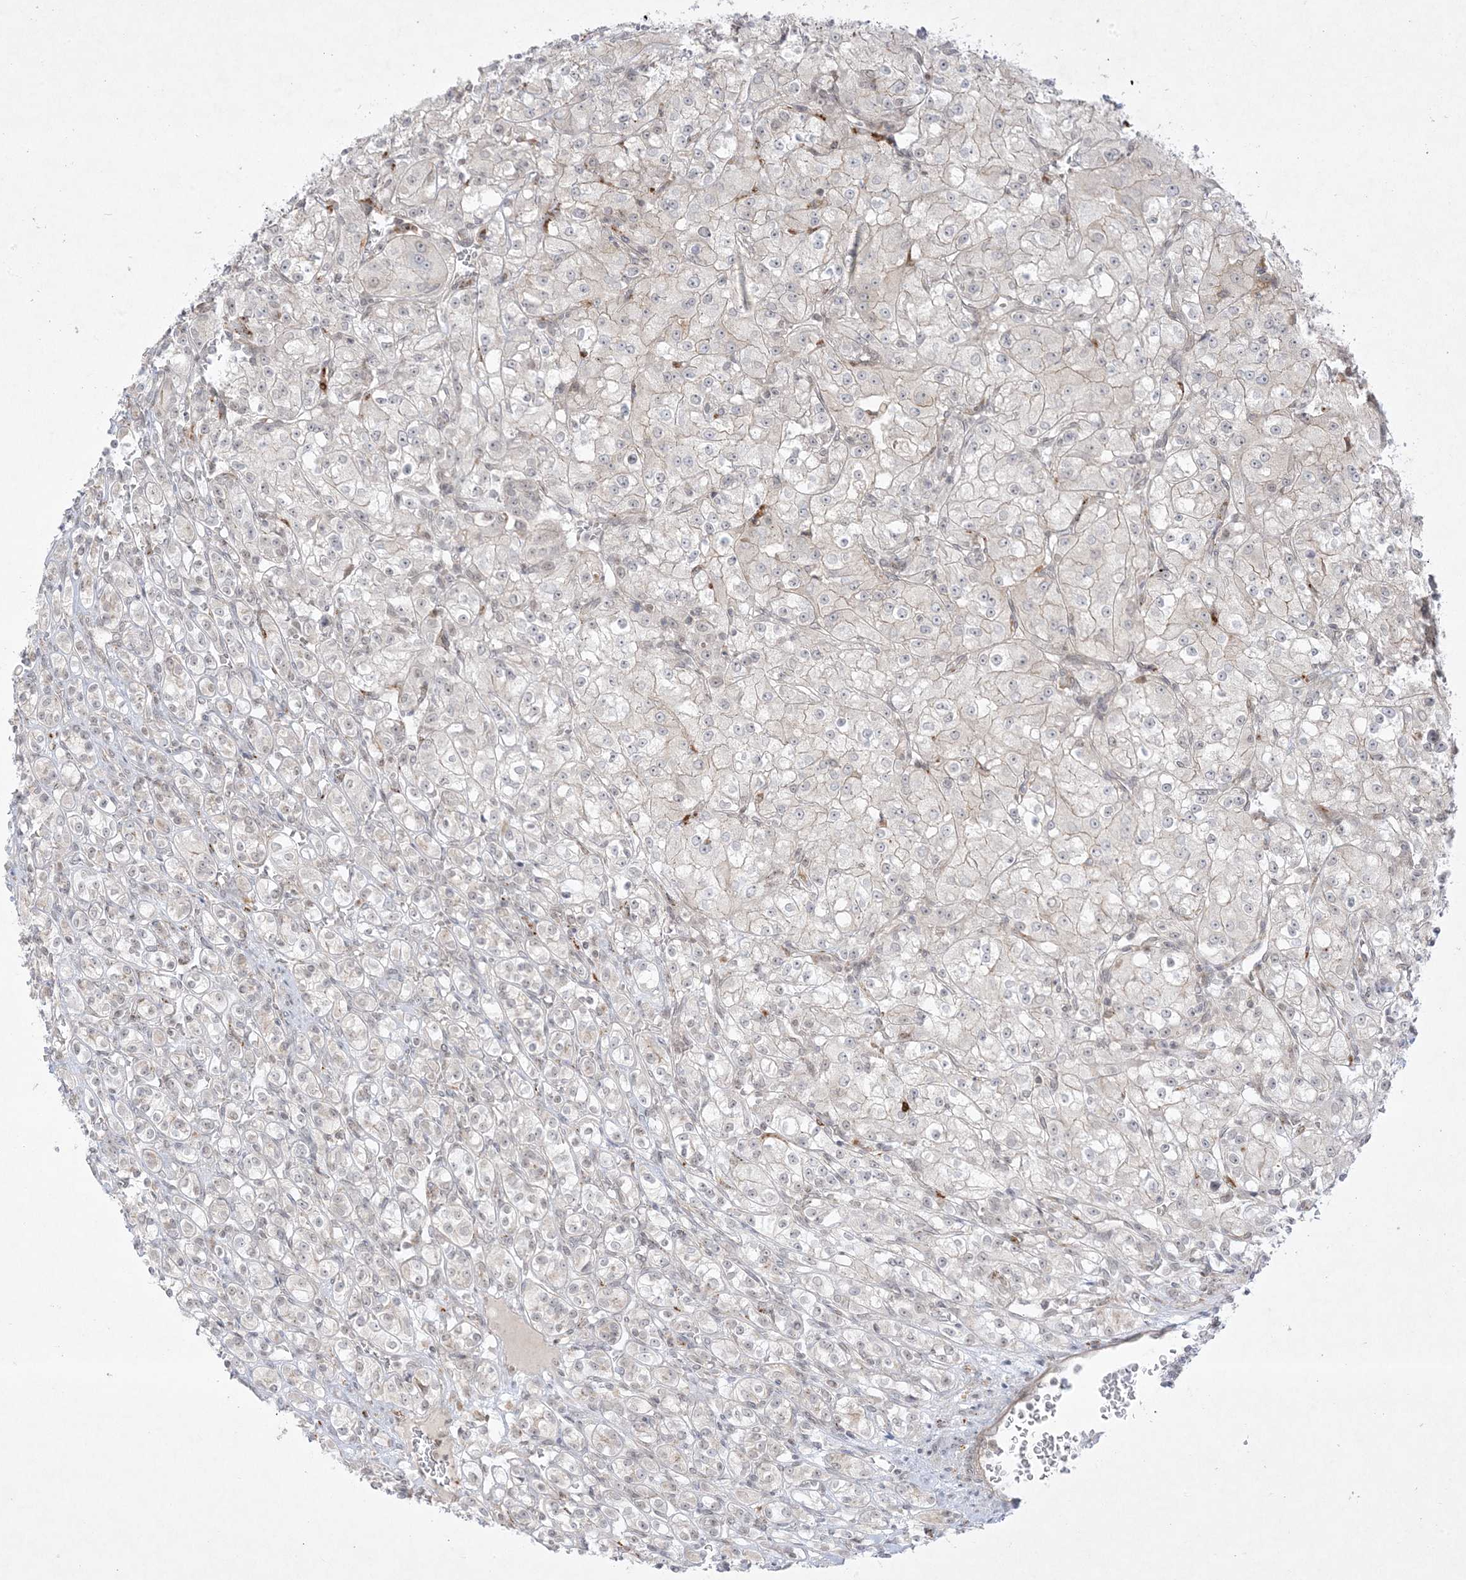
{"staining": {"intensity": "negative", "quantity": "none", "location": "none"}, "tissue": "renal cancer", "cell_type": "Tumor cells", "image_type": "cancer", "snomed": [{"axis": "morphology", "description": "Adenocarcinoma, NOS"}, {"axis": "topography", "description": "Kidney"}], "caption": "Immunohistochemistry of human renal adenocarcinoma reveals no expression in tumor cells. (DAB (3,3'-diaminobenzidine) immunohistochemistry visualized using brightfield microscopy, high magnification).", "gene": "PTK6", "patient": {"sex": "male", "age": 77}}